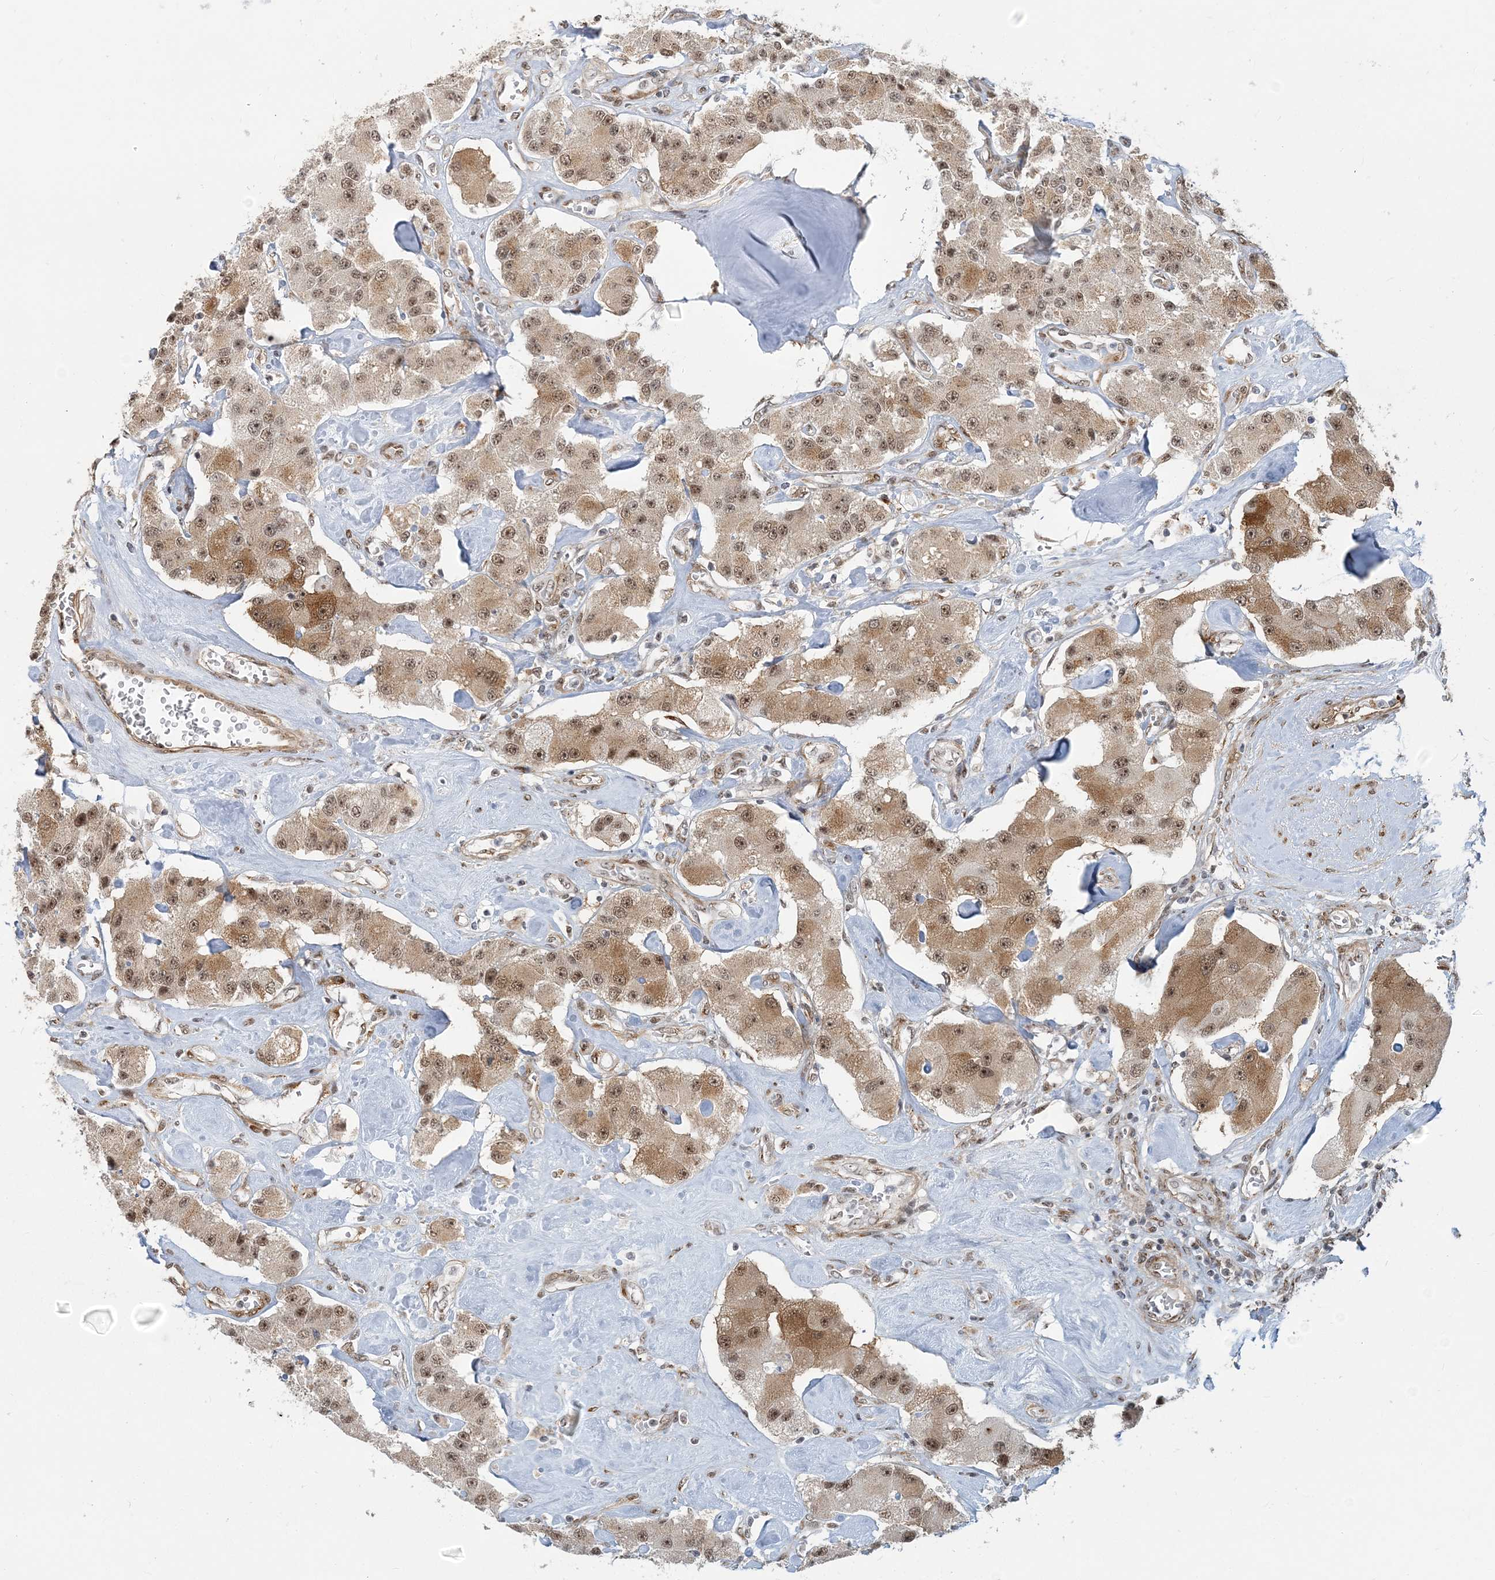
{"staining": {"intensity": "moderate", "quantity": ">75%", "location": "cytoplasmic/membranous,nuclear"}, "tissue": "carcinoid", "cell_type": "Tumor cells", "image_type": "cancer", "snomed": [{"axis": "morphology", "description": "Carcinoid, malignant, NOS"}, {"axis": "topography", "description": "Pancreas"}], "caption": "An image of human carcinoid stained for a protein shows moderate cytoplasmic/membranous and nuclear brown staining in tumor cells. (DAB (3,3'-diaminobenzidine) = brown stain, brightfield microscopy at high magnification).", "gene": "PLRG1", "patient": {"sex": "male", "age": 41}}